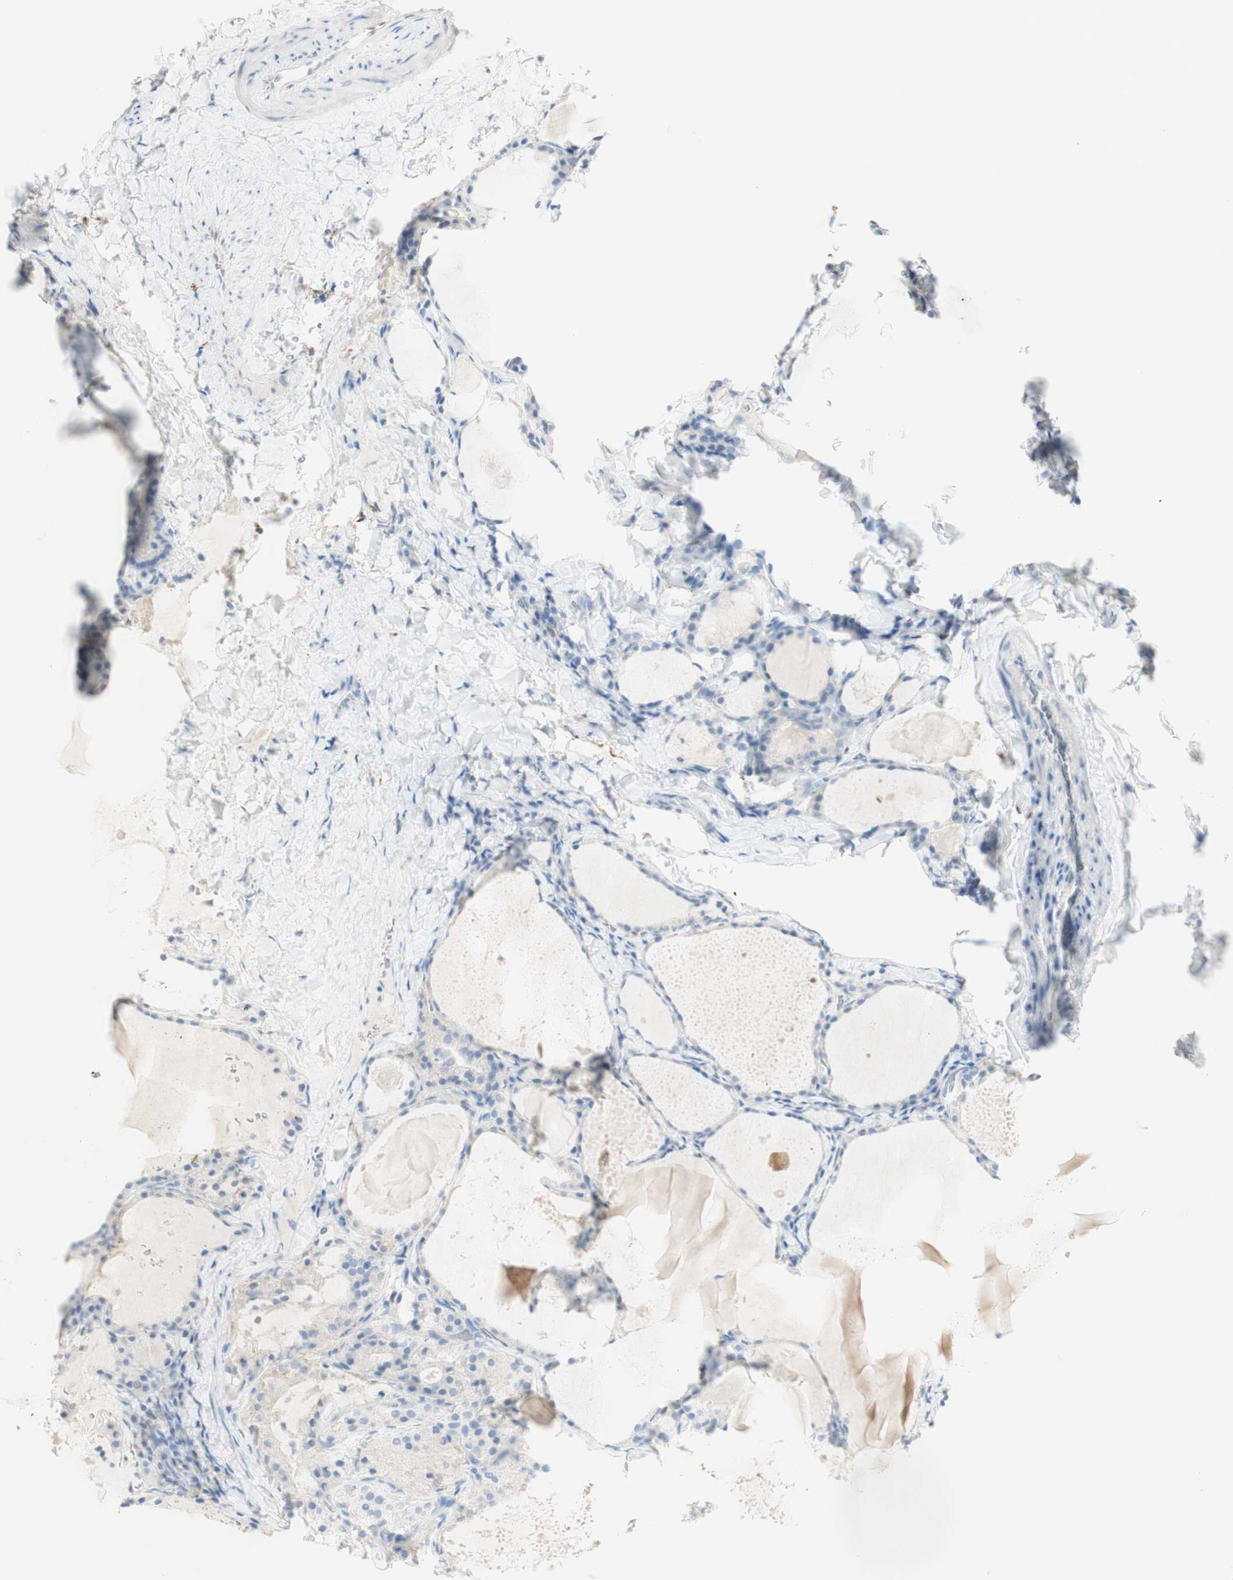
{"staining": {"intensity": "negative", "quantity": "none", "location": "none"}, "tissue": "thyroid cancer", "cell_type": "Tumor cells", "image_type": "cancer", "snomed": [{"axis": "morphology", "description": "Papillary adenocarcinoma, NOS"}, {"axis": "topography", "description": "Thyroid gland"}], "caption": "Immunohistochemical staining of thyroid papillary adenocarcinoma displays no significant staining in tumor cells.", "gene": "ART3", "patient": {"sex": "female", "age": 42}}